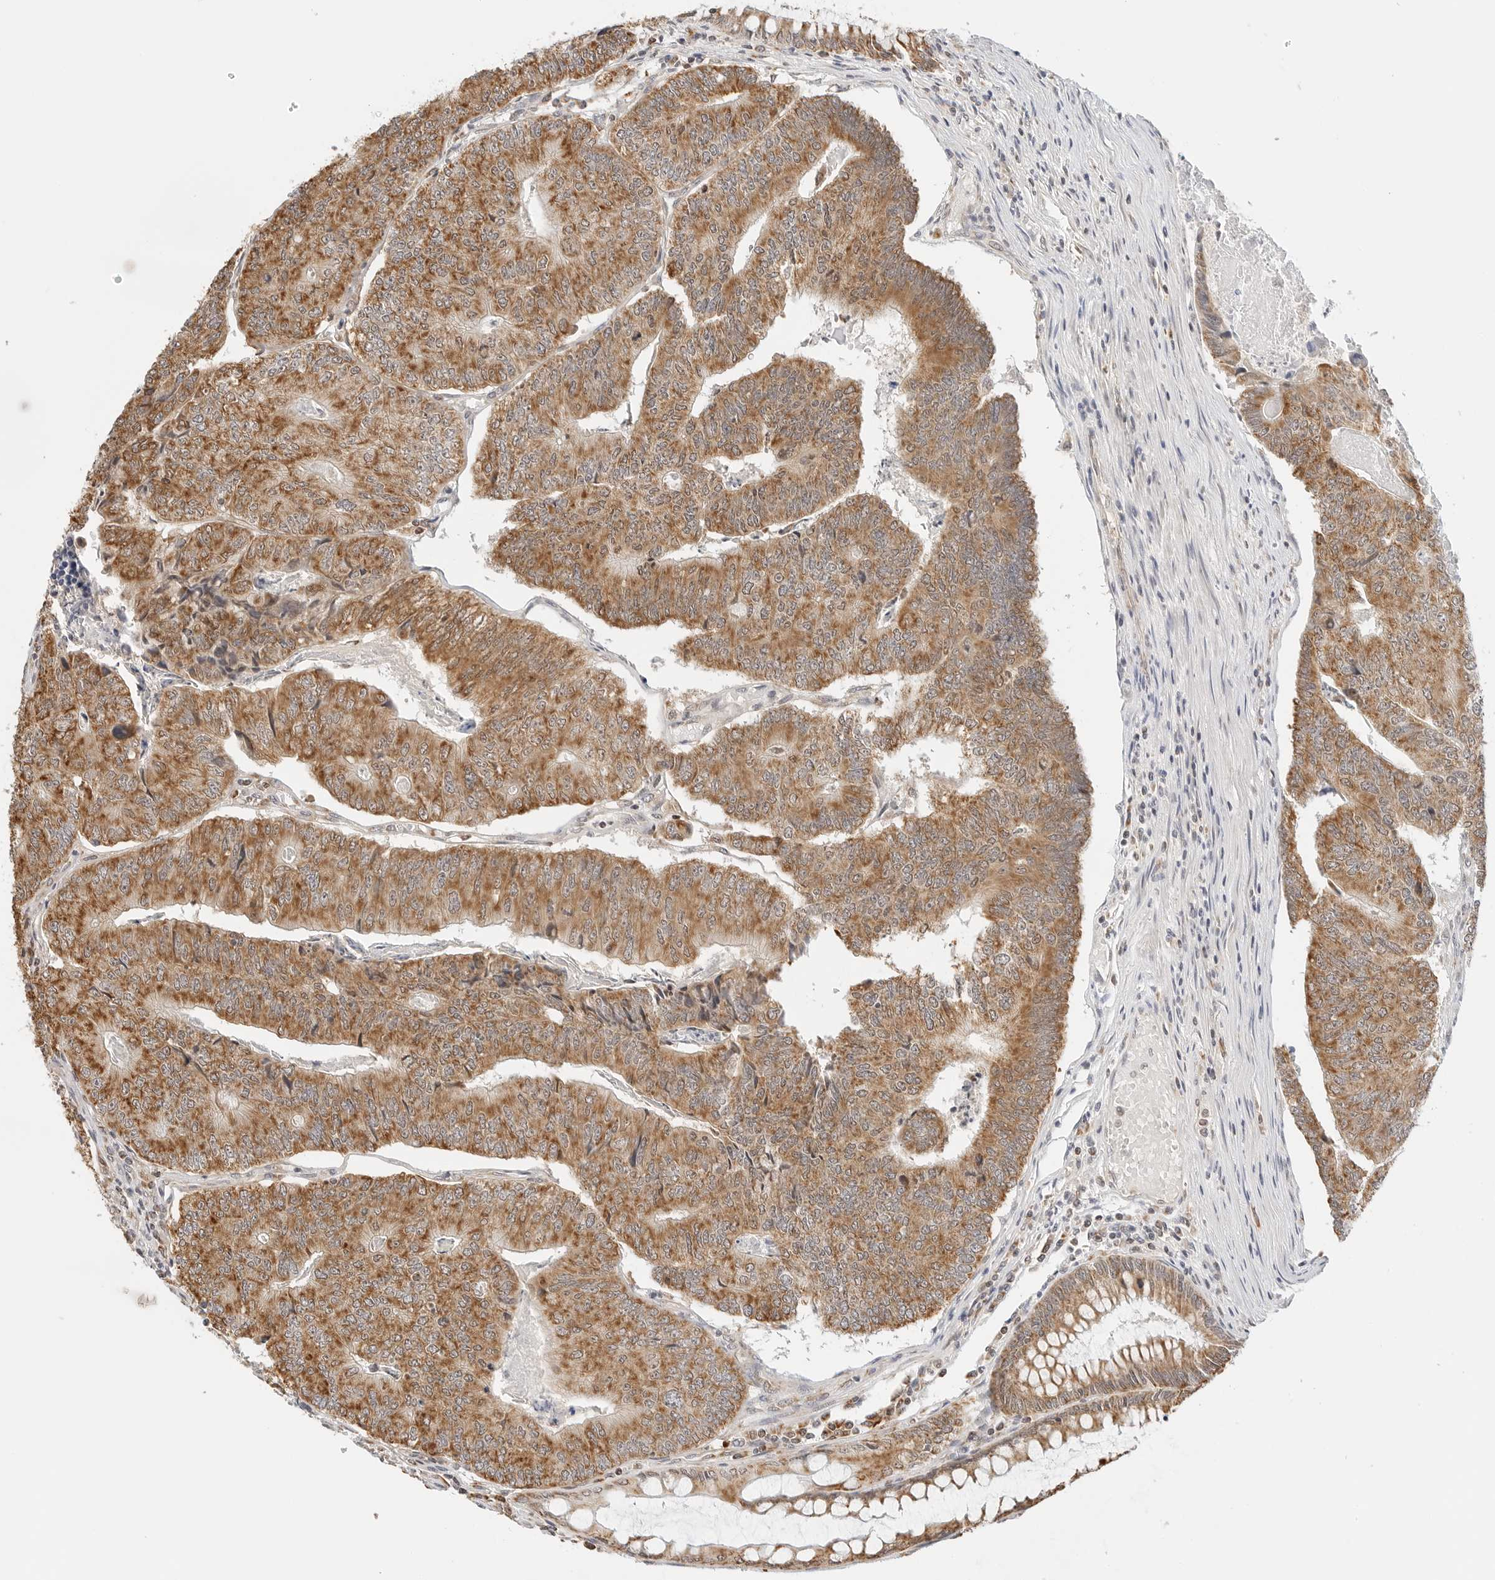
{"staining": {"intensity": "moderate", "quantity": ">75%", "location": "cytoplasmic/membranous"}, "tissue": "colorectal cancer", "cell_type": "Tumor cells", "image_type": "cancer", "snomed": [{"axis": "morphology", "description": "Adenocarcinoma, NOS"}, {"axis": "topography", "description": "Colon"}], "caption": "Colorectal cancer (adenocarcinoma) stained with IHC demonstrates moderate cytoplasmic/membranous expression in approximately >75% of tumor cells. (brown staining indicates protein expression, while blue staining denotes nuclei).", "gene": "ATL1", "patient": {"sex": "female", "age": 67}}